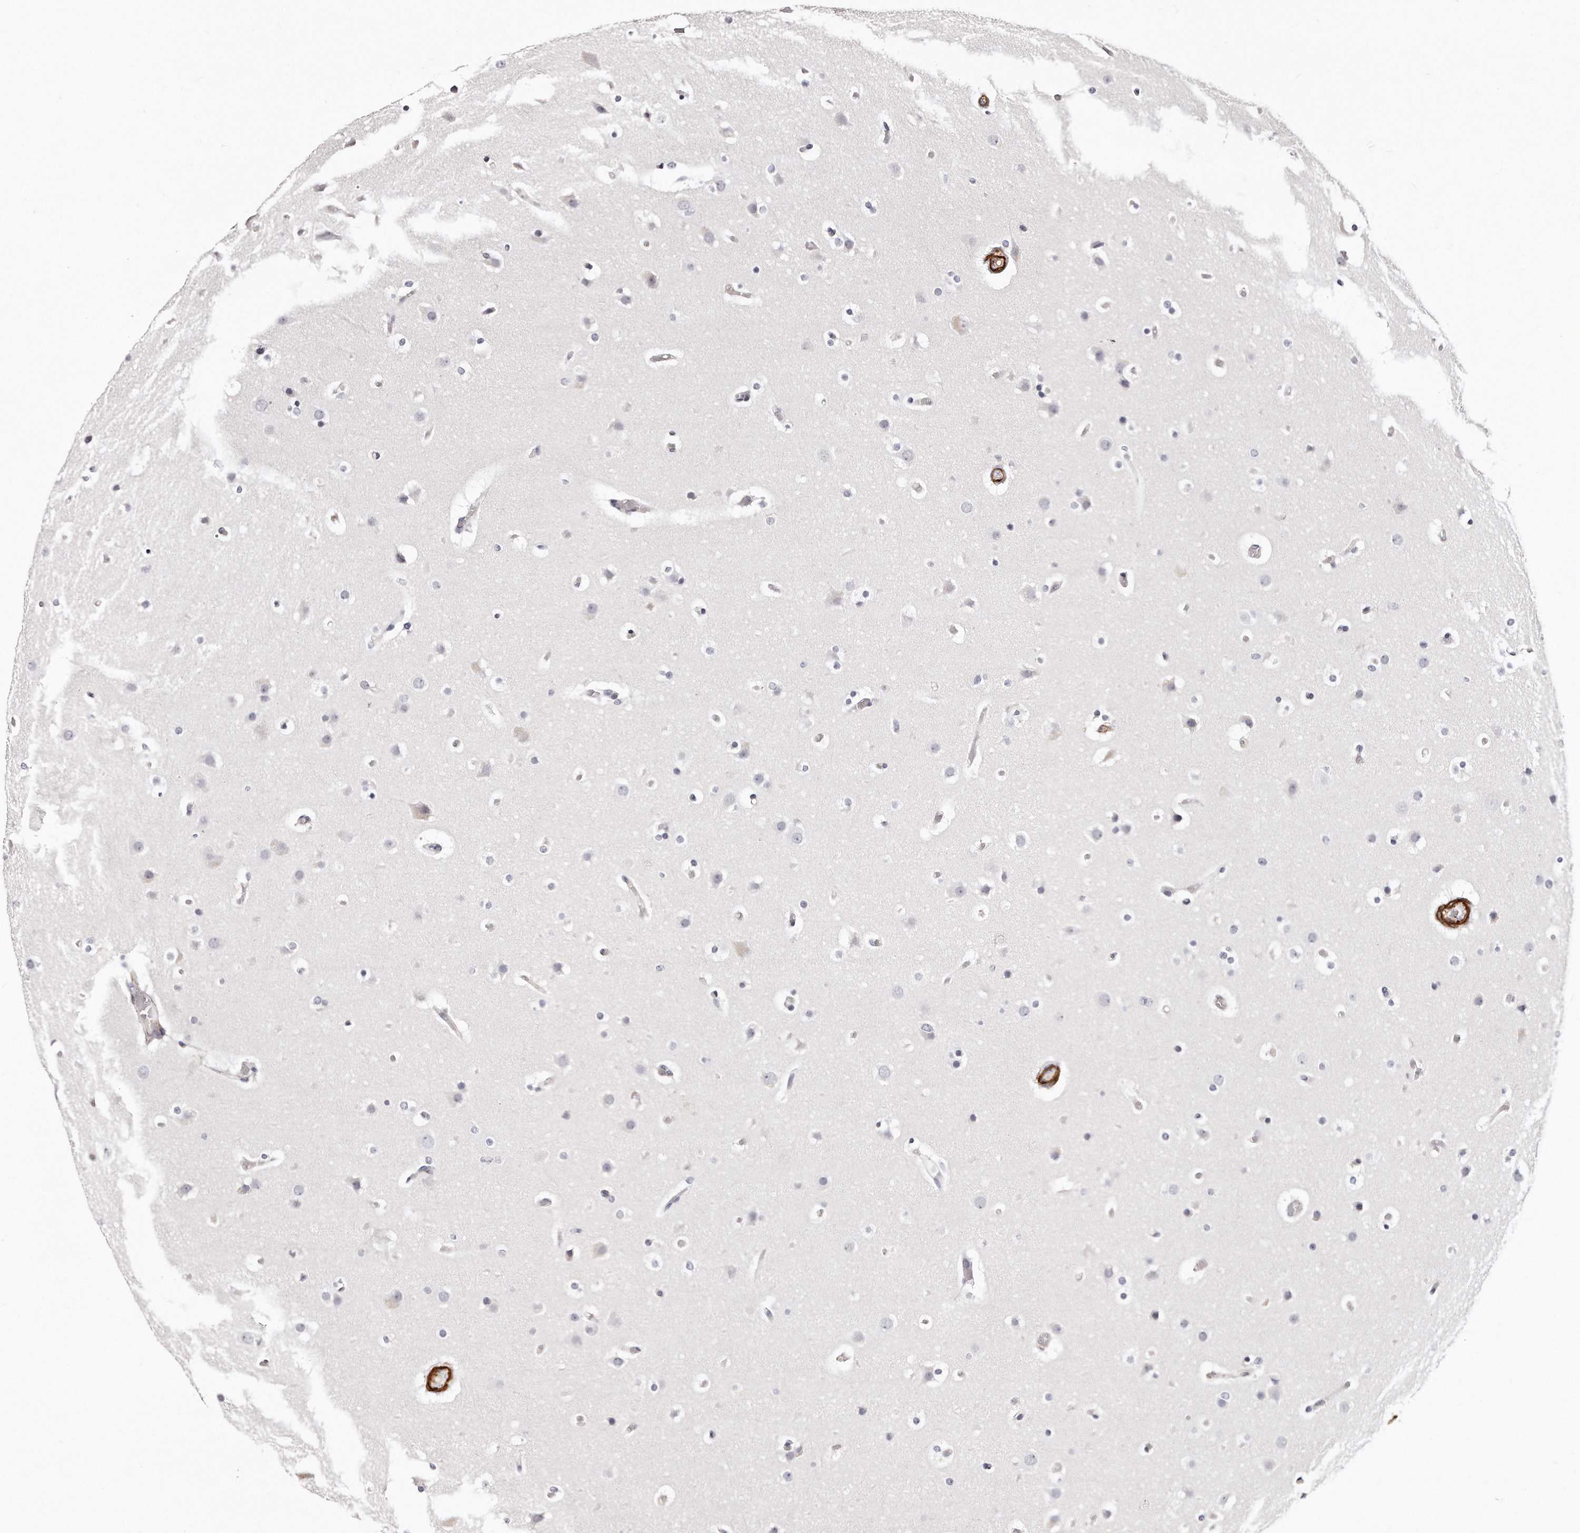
{"staining": {"intensity": "negative", "quantity": "none", "location": "none"}, "tissue": "glioma", "cell_type": "Tumor cells", "image_type": "cancer", "snomed": [{"axis": "morphology", "description": "Glioma, malignant, High grade"}, {"axis": "topography", "description": "Cerebral cortex"}], "caption": "Immunohistochemistry micrograph of neoplastic tissue: glioma stained with DAB displays no significant protein expression in tumor cells.", "gene": "LMOD1", "patient": {"sex": "female", "age": 36}}